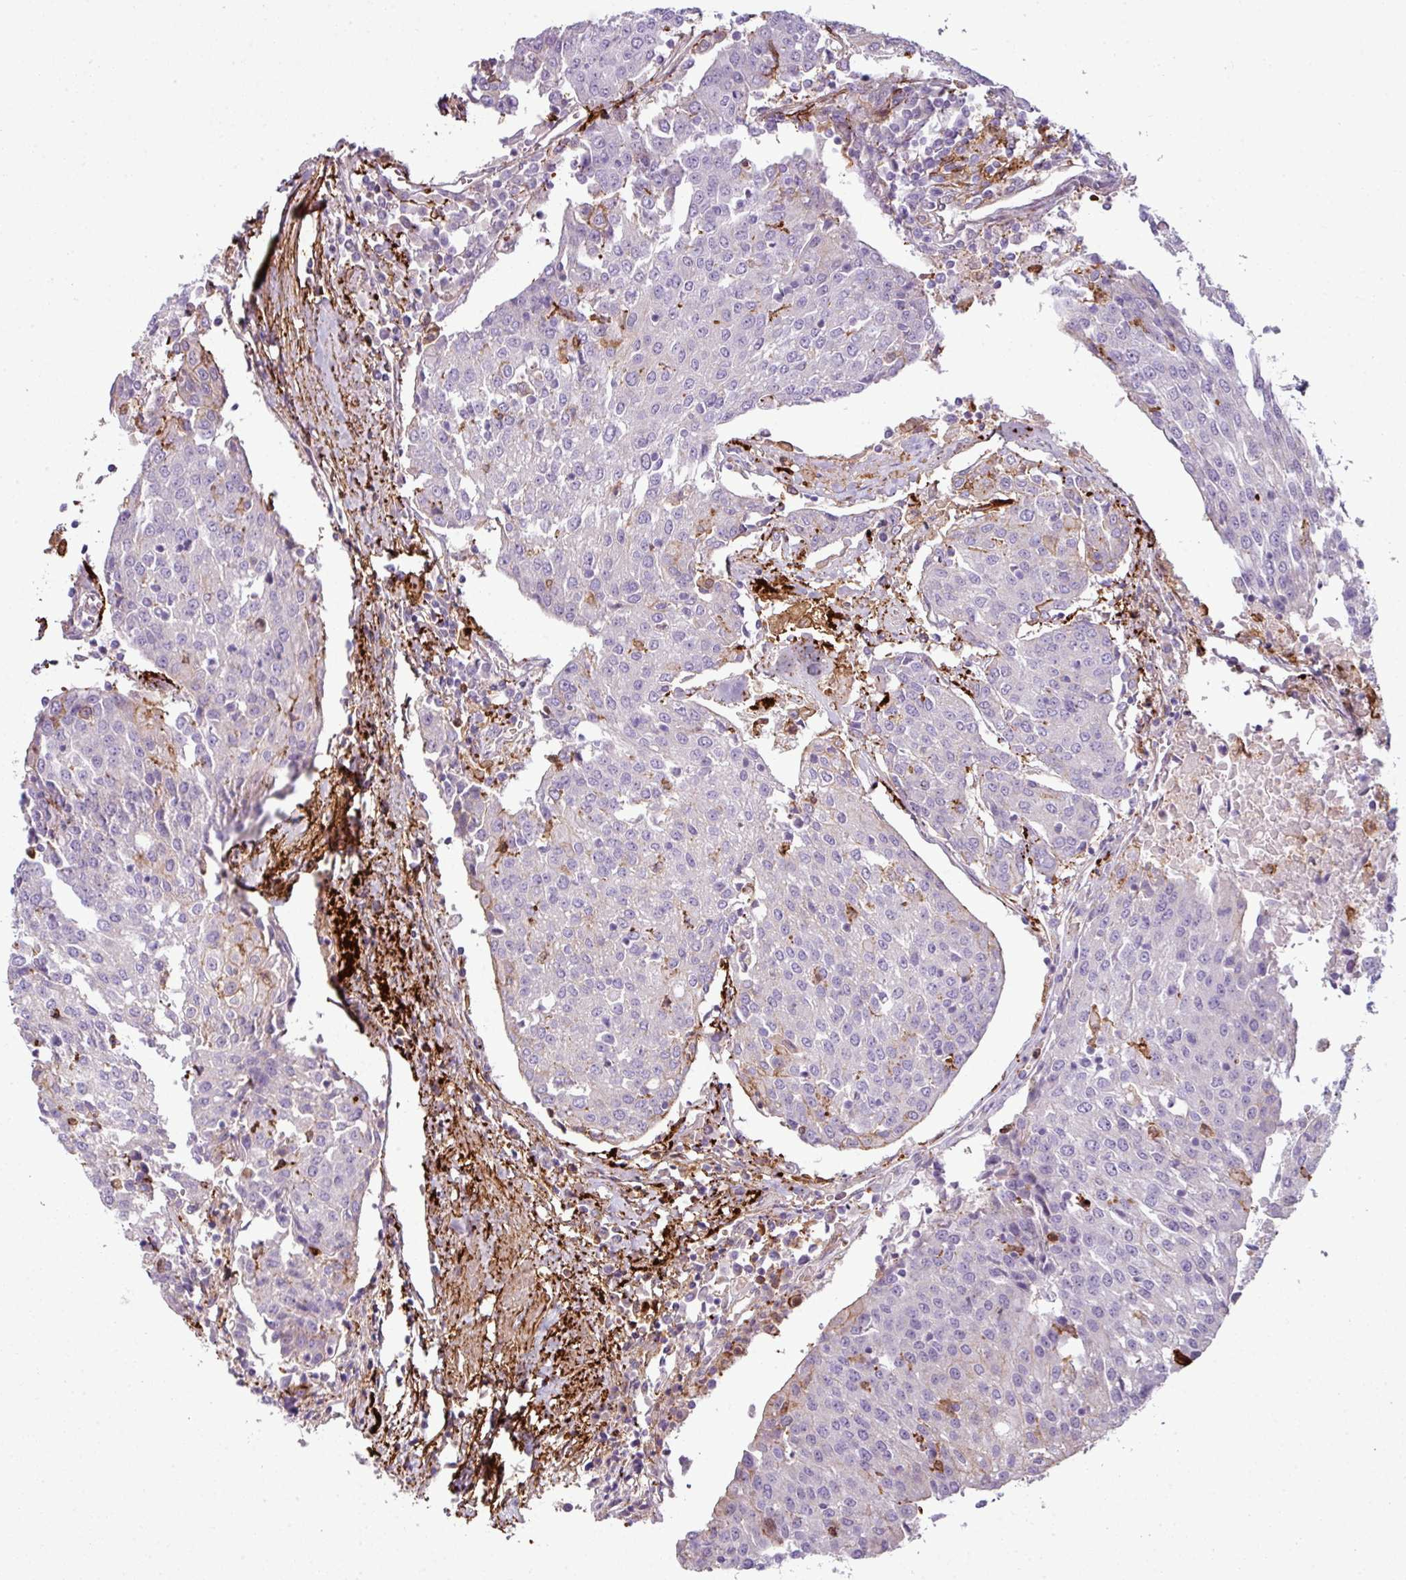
{"staining": {"intensity": "negative", "quantity": "none", "location": "none"}, "tissue": "urothelial cancer", "cell_type": "Tumor cells", "image_type": "cancer", "snomed": [{"axis": "morphology", "description": "Urothelial carcinoma, High grade"}, {"axis": "topography", "description": "Urinary bladder"}], "caption": "There is no significant positivity in tumor cells of urothelial cancer. (Brightfield microscopy of DAB (3,3'-diaminobenzidine) immunohistochemistry (IHC) at high magnification).", "gene": "COL8A1", "patient": {"sex": "female", "age": 85}}